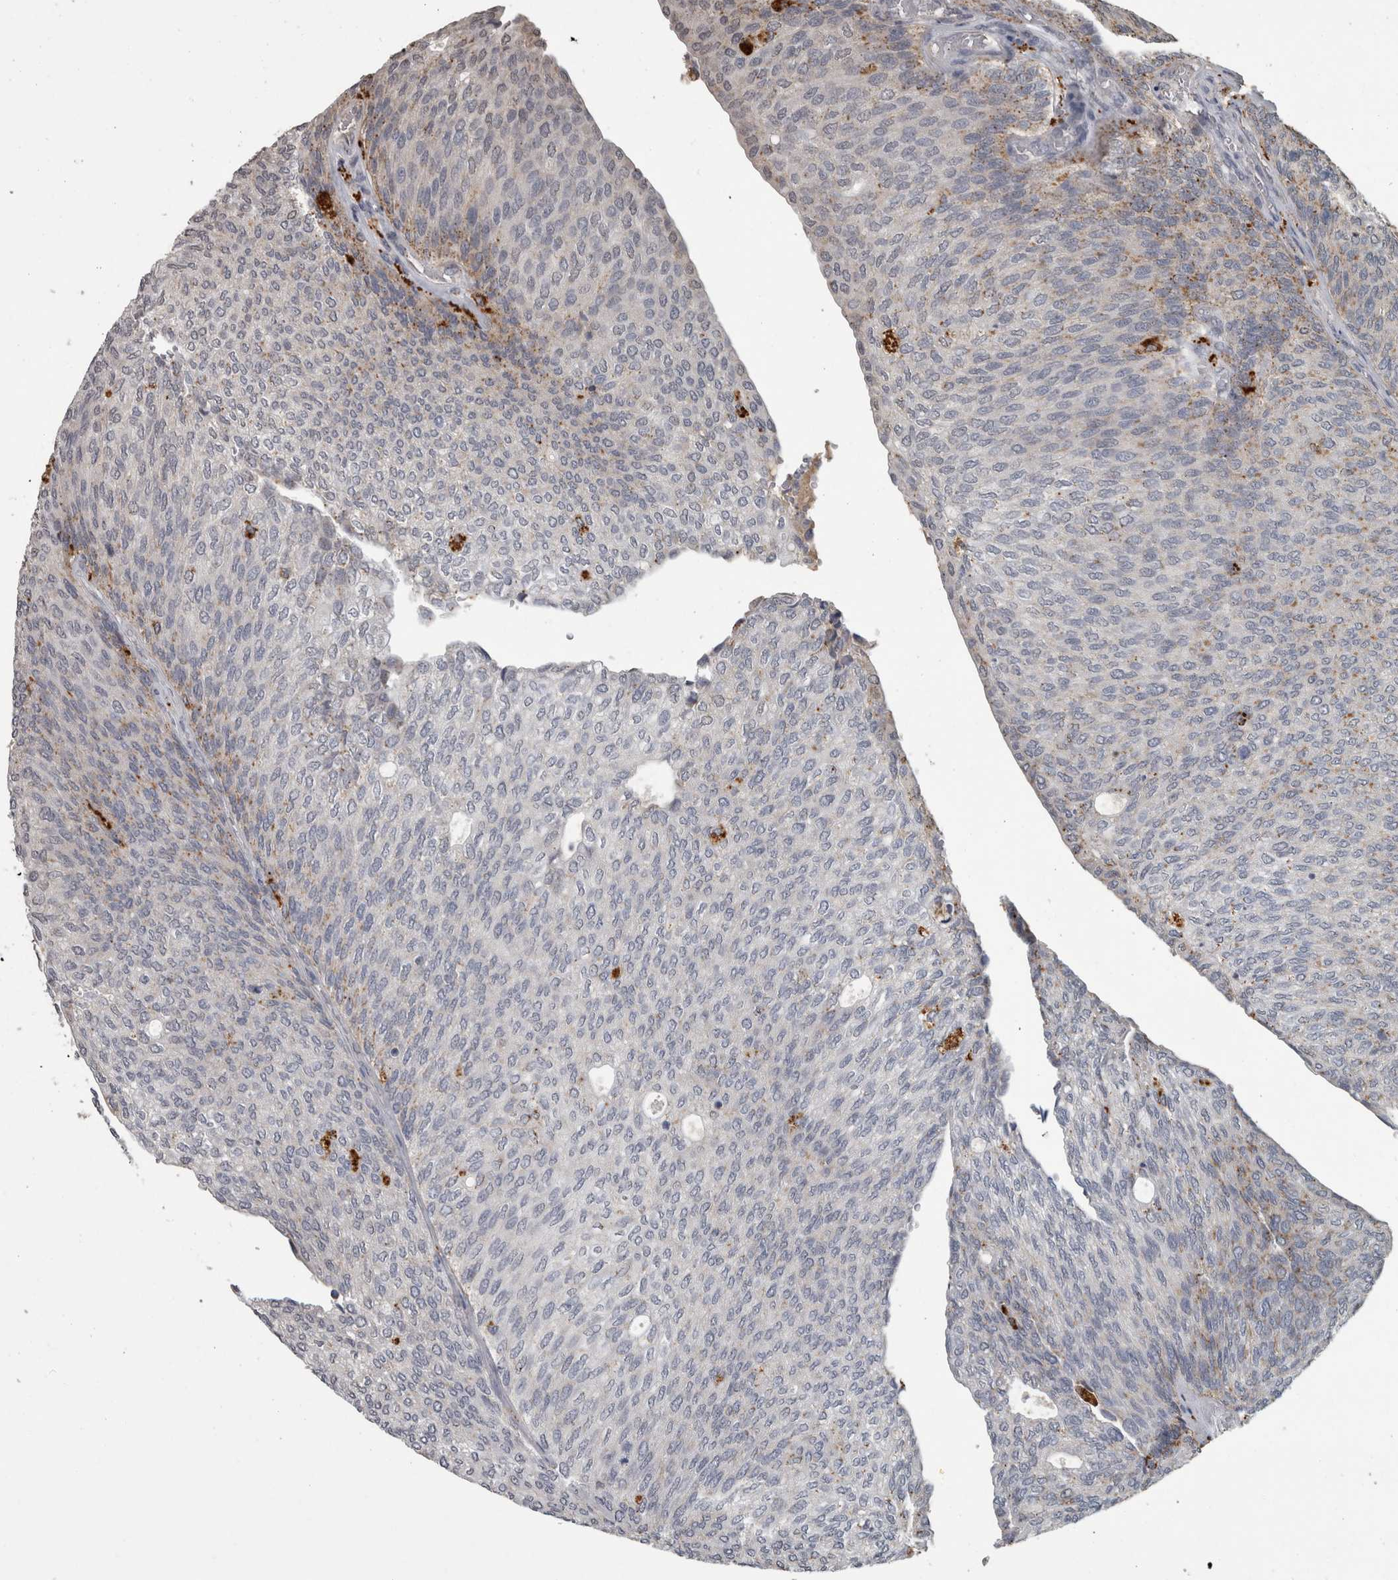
{"staining": {"intensity": "moderate", "quantity": "<25%", "location": "cytoplasmic/membranous"}, "tissue": "urothelial cancer", "cell_type": "Tumor cells", "image_type": "cancer", "snomed": [{"axis": "morphology", "description": "Urothelial carcinoma, Low grade"}, {"axis": "topography", "description": "Urinary bladder"}], "caption": "Immunohistochemistry (IHC) (DAB (3,3'-diaminobenzidine)) staining of urothelial cancer reveals moderate cytoplasmic/membranous protein expression in about <25% of tumor cells.", "gene": "NAAA", "patient": {"sex": "female", "age": 79}}